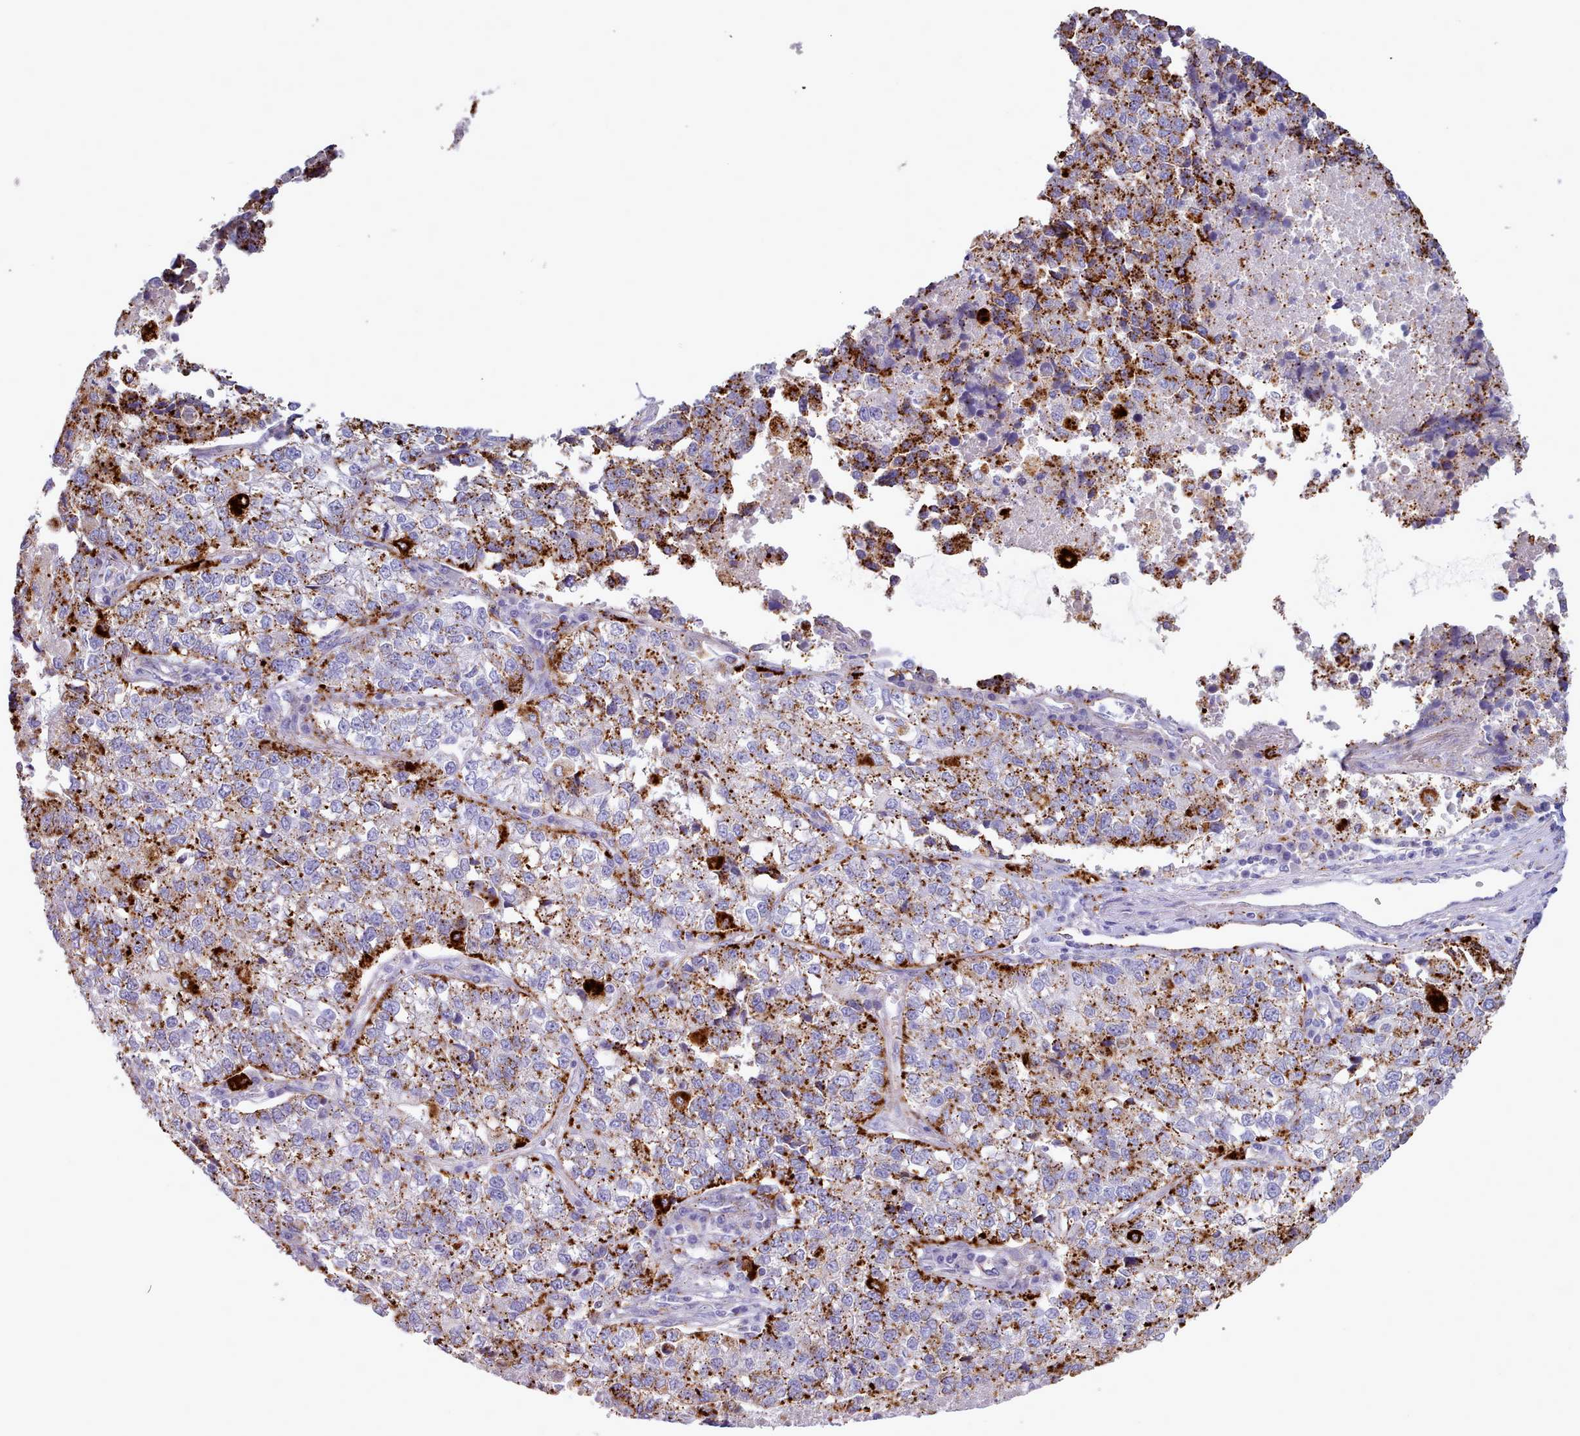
{"staining": {"intensity": "strong", "quantity": "25%-75%", "location": "cytoplasmic/membranous"}, "tissue": "lung cancer", "cell_type": "Tumor cells", "image_type": "cancer", "snomed": [{"axis": "morphology", "description": "Adenocarcinoma, NOS"}, {"axis": "topography", "description": "Lung"}], "caption": "Immunohistochemical staining of lung cancer shows high levels of strong cytoplasmic/membranous expression in approximately 25%-75% of tumor cells.", "gene": "GAA", "patient": {"sex": "male", "age": 49}}